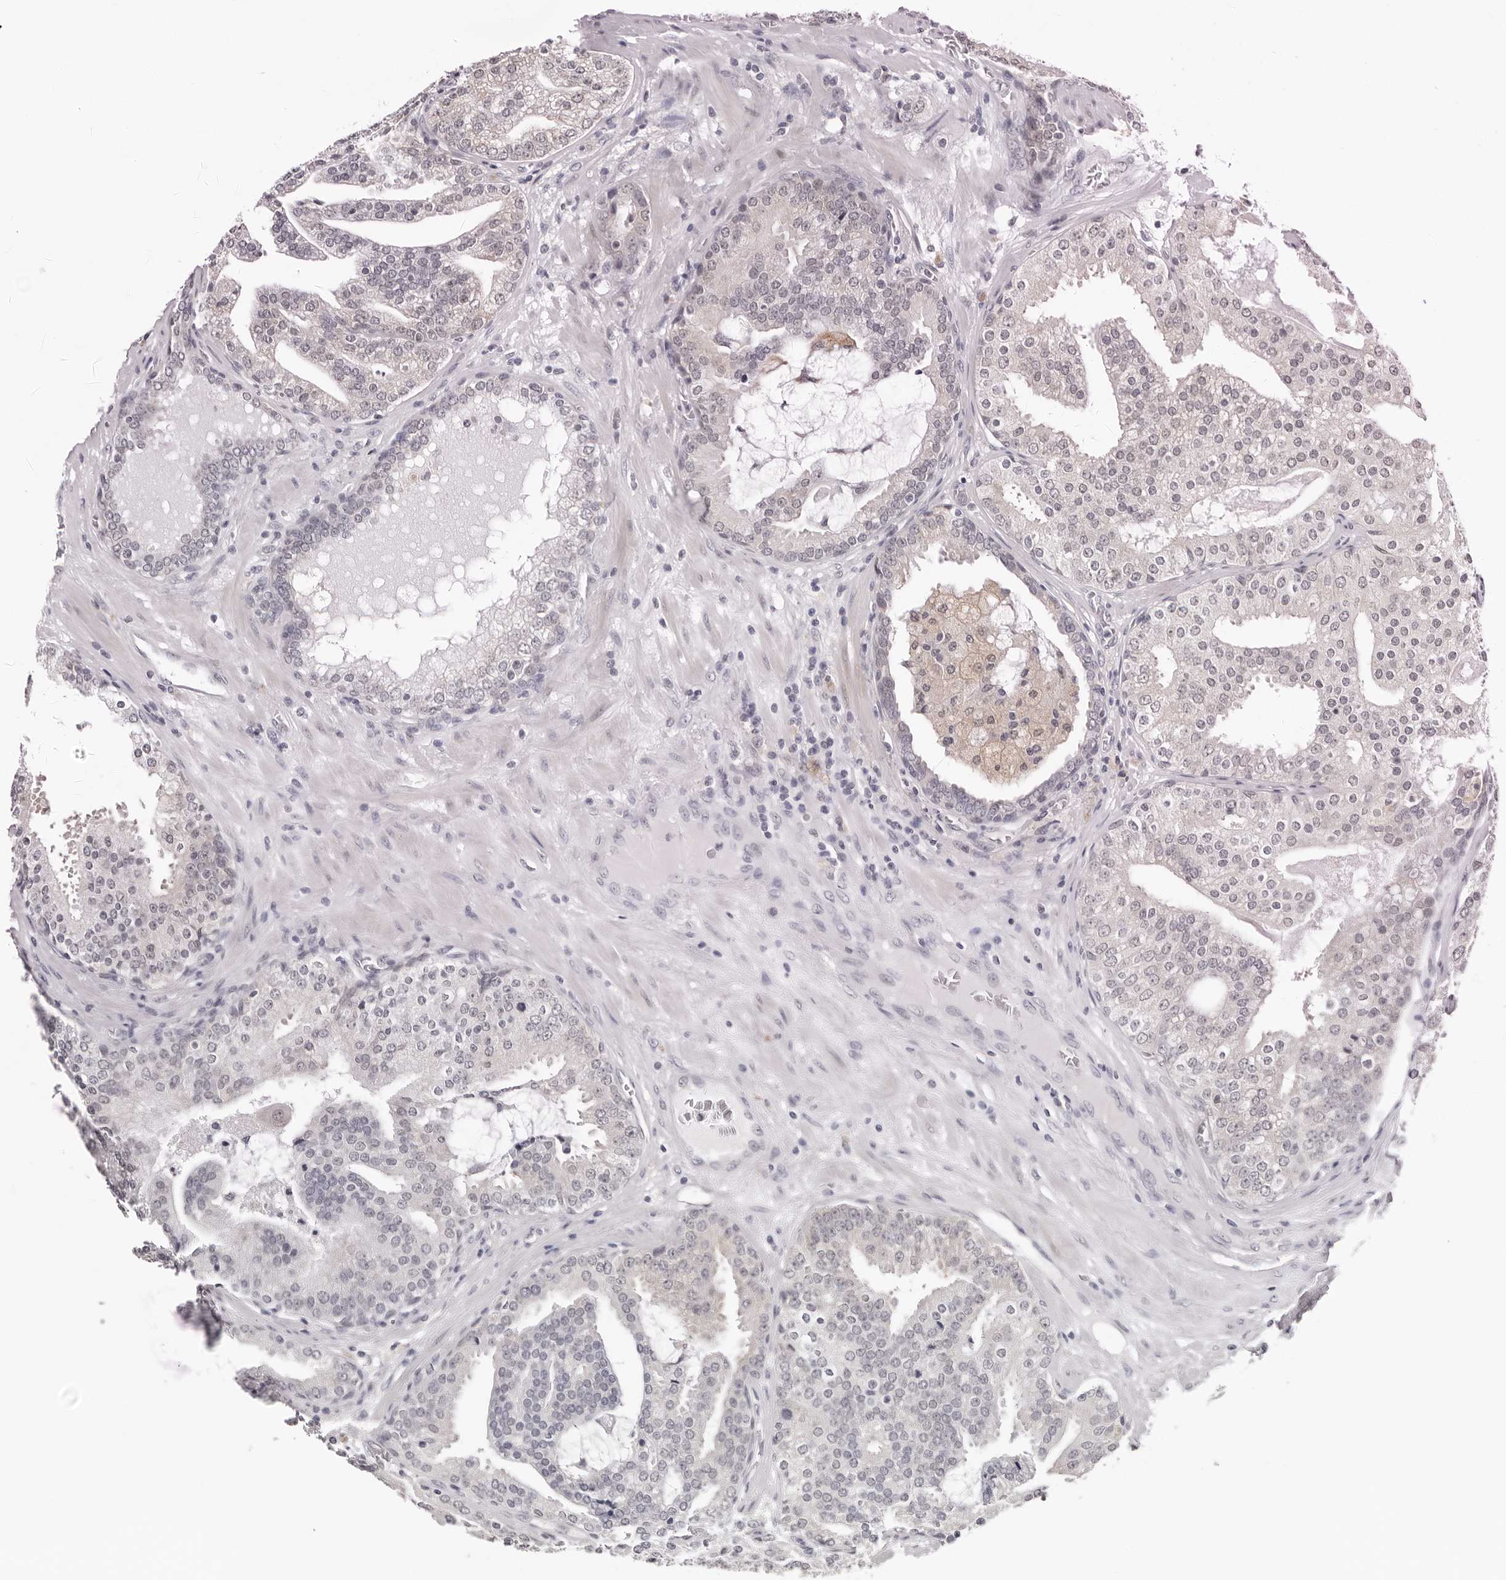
{"staining": {"intensity": "negative", "quantity": "none", "location": "none"}, "tissue": "prostate cancer", "cell_type": "Tumor cells", "image_type": "cancer", "snomed": [{"axis": "morphology", "description": "Adenocarcinoma, Low grade"}, {"axis": "topography", "description": "Prostate"}], "caption": "Immunohistochemistry (IHC) histopathology image of neoplastic tissue: human adenocarcinoma (low-grade) (prostate) stained with DAB shows no significant protein staining in tumor cells. The staining is performed using DAB (3,3'-diaminobenzidine) brown chromogen with nuclei counter-stained in using hematoxylin.", "gene": "PRUNE1", "patient": {"sex": "male", "age": 67}}